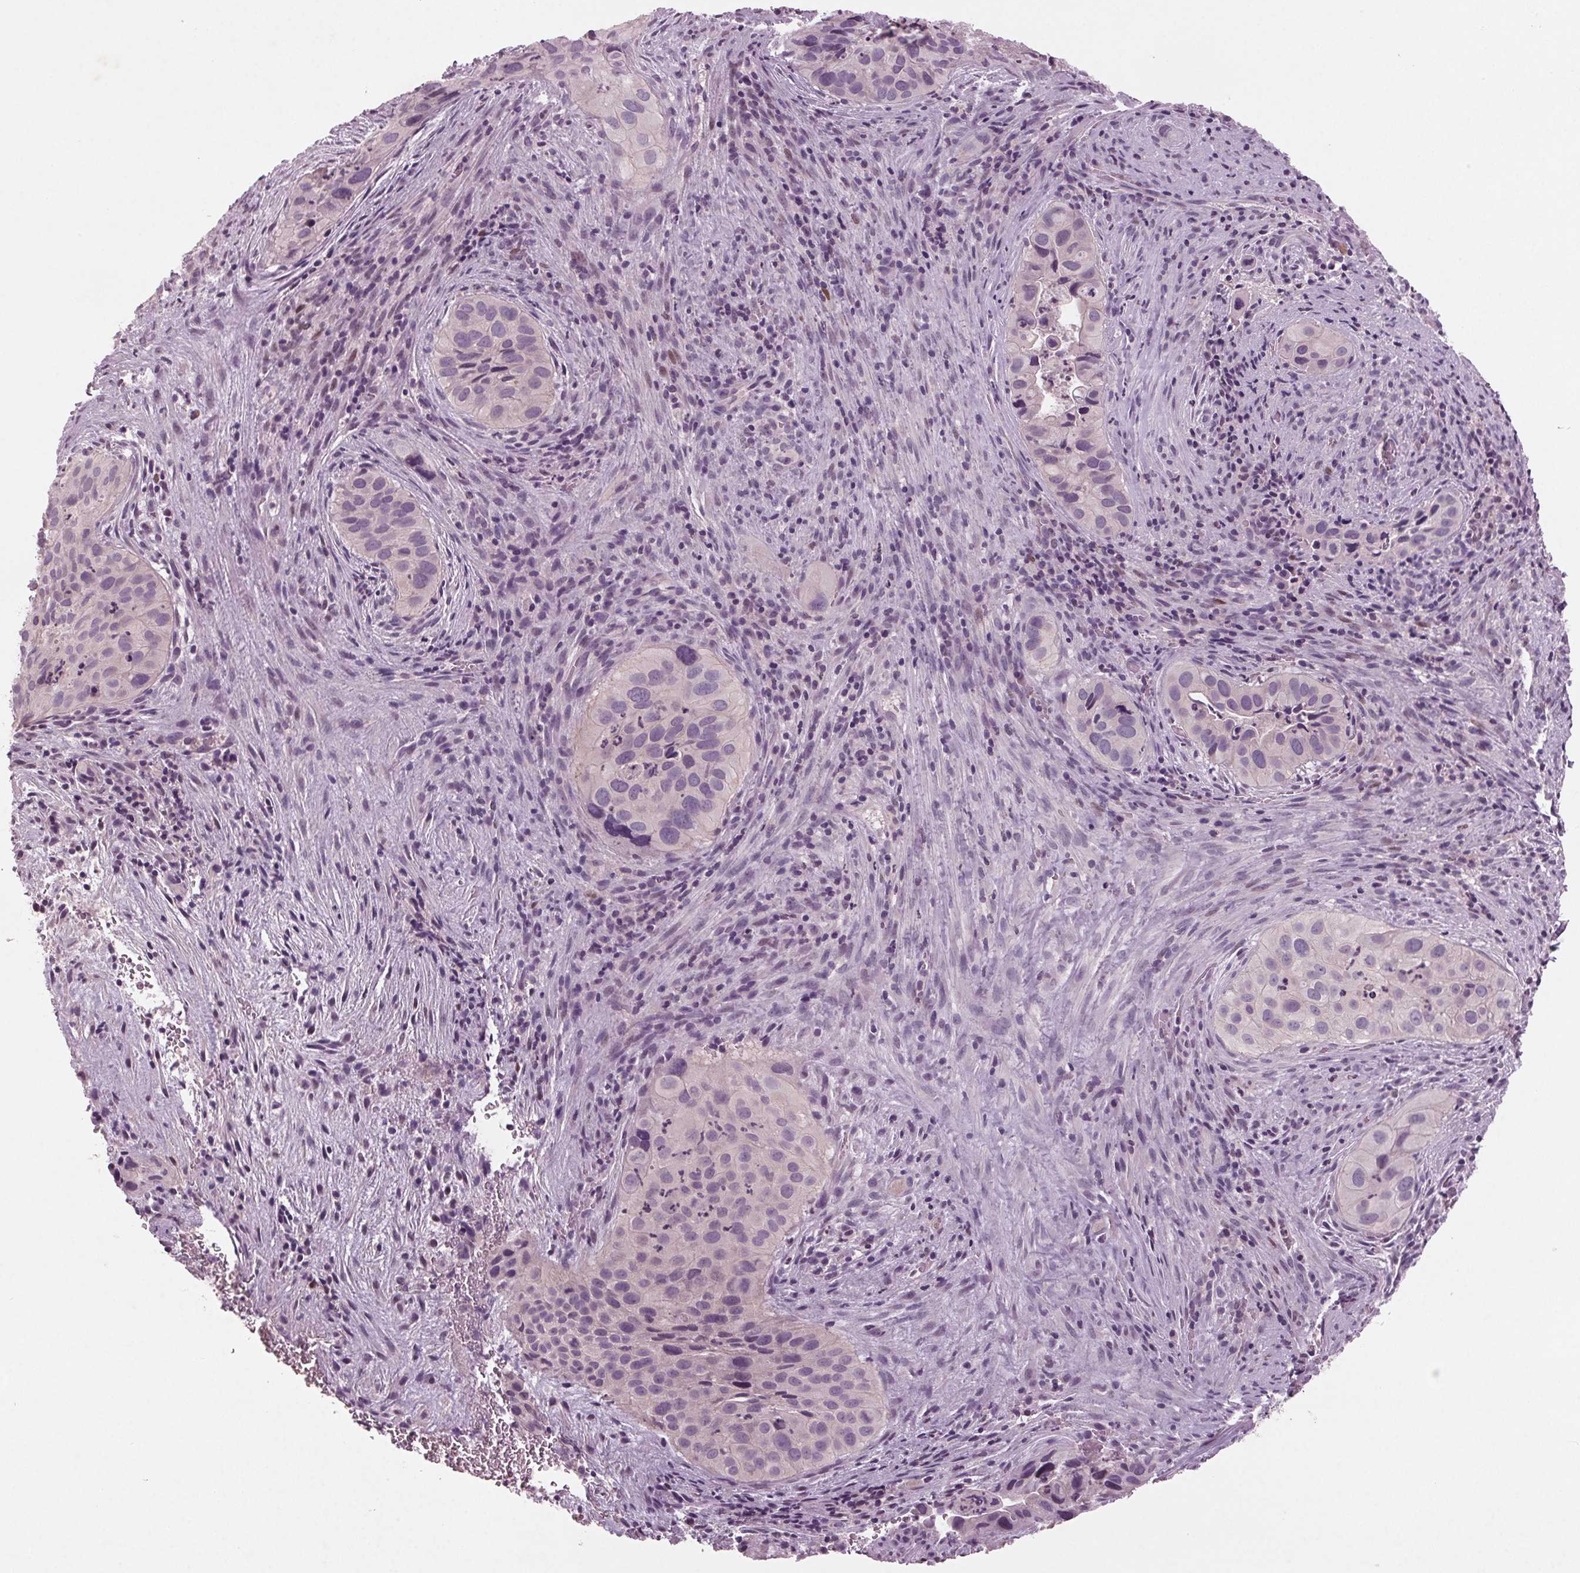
{"staining": {"intensity": "negative", "quantity": "none", "location": "none"}, "tissue": "cervical cancer", "cell_type": "Tumor cells", "image_type": "cancer", "snomed": [{"axis": "morphology", "description": "Squamous cell carcinoma, NOS"}, {"axis": "topography", "description": "Cervix"}], "caption": "Photomicrograph shows no significant protein positivity in tumor cells of squamous cell carcinoma (cervical).", "gene": "BHLHE22", "patient": {"sex": "female", "age": 38}}